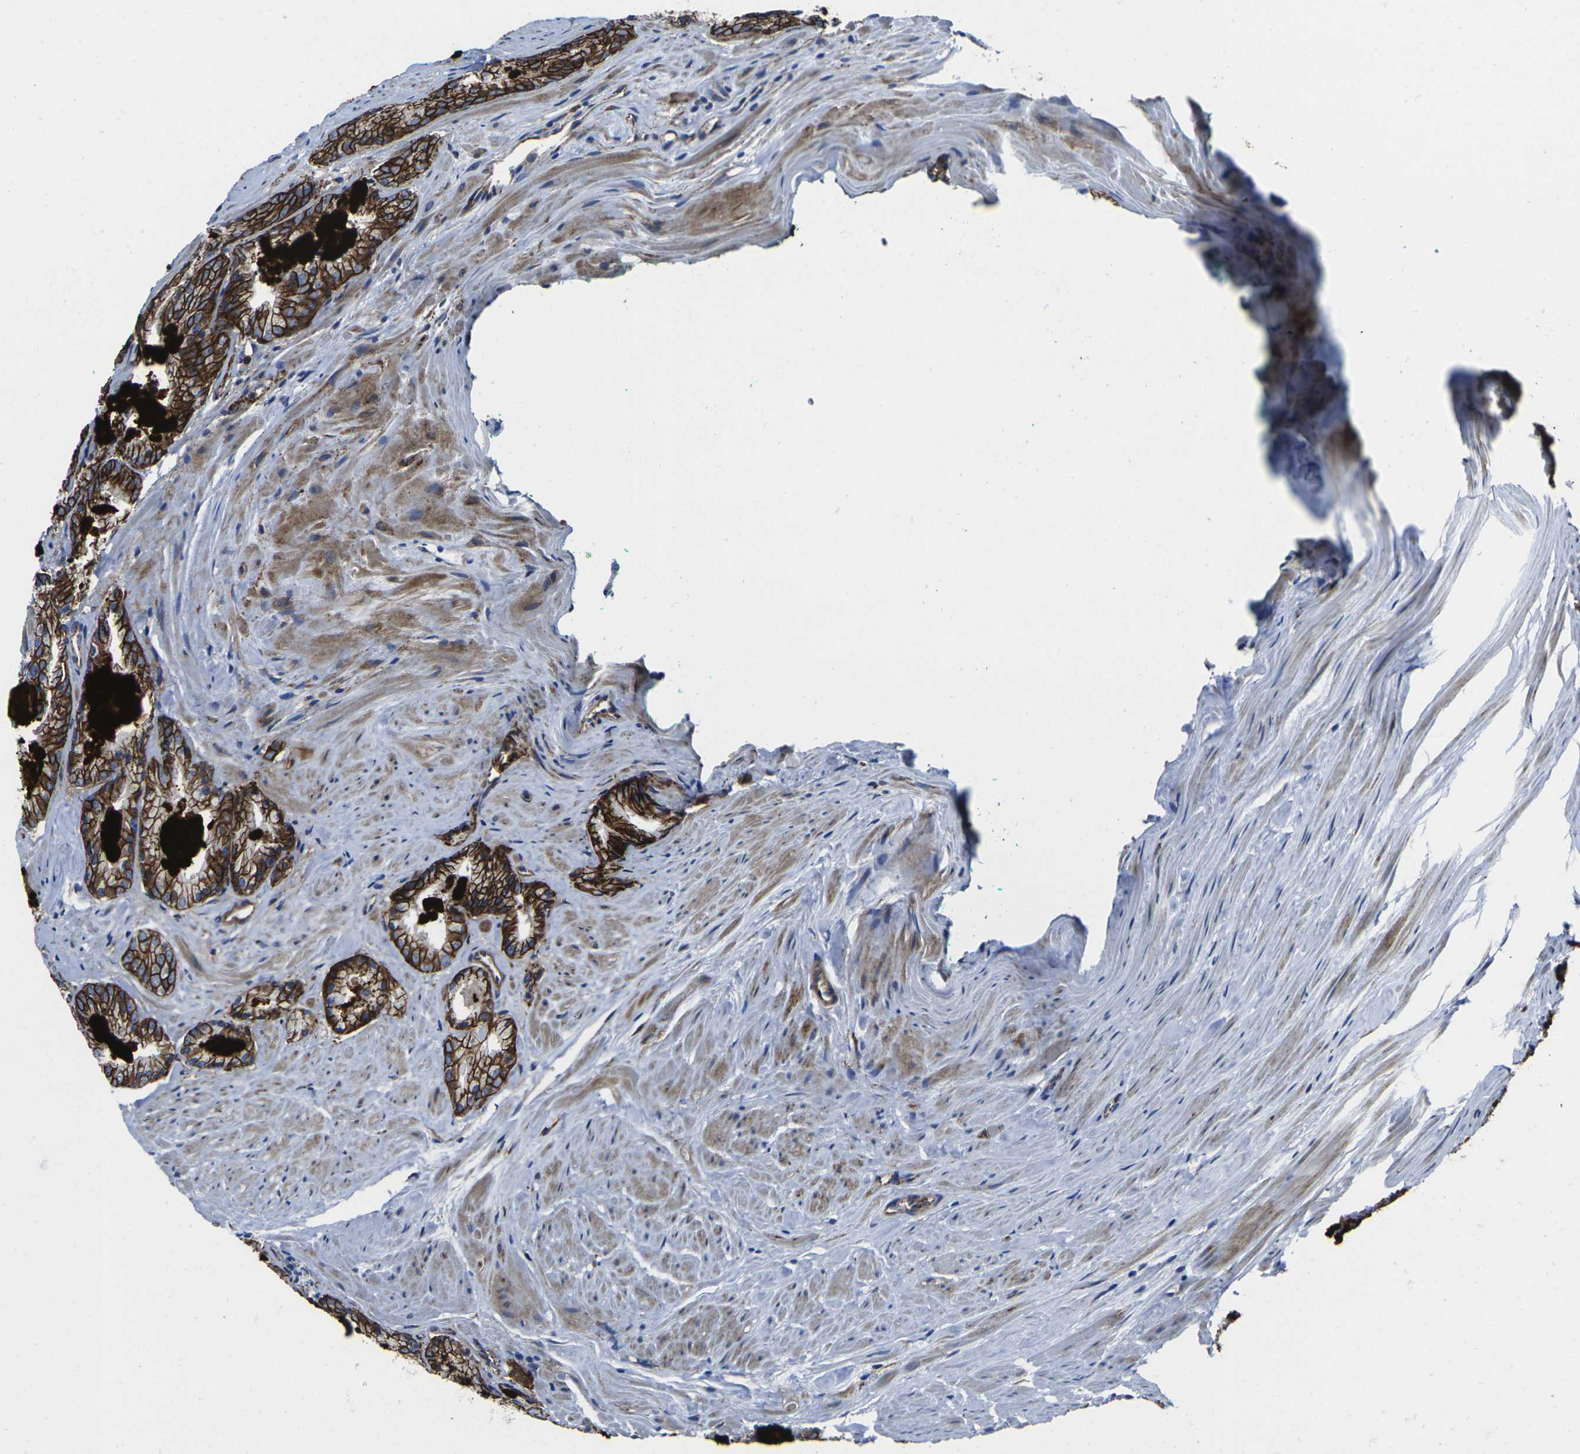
{"staining": {"intensity": "strong", "quantity": ">75%", "location": "cytoplasmic/membranous"}, "tissue": "prostate cancer", "cell_type": "Tumor cells", "image_type": "cancer", "snomed": [{"axis": "morphology", "description": "Adenocarcinoma, High grade"}, {"axis": "topography", "description": "Prostate"}], "caption": "Protein staining by immunohistochemistry displays strong cytoplasmic/membranous expression in approximately >75% of tumor cells in prostate cancer (adenocarcinoma (high-grade)).", "gene": "NUMB", "patient": {"sex": "male", "age": 72}}